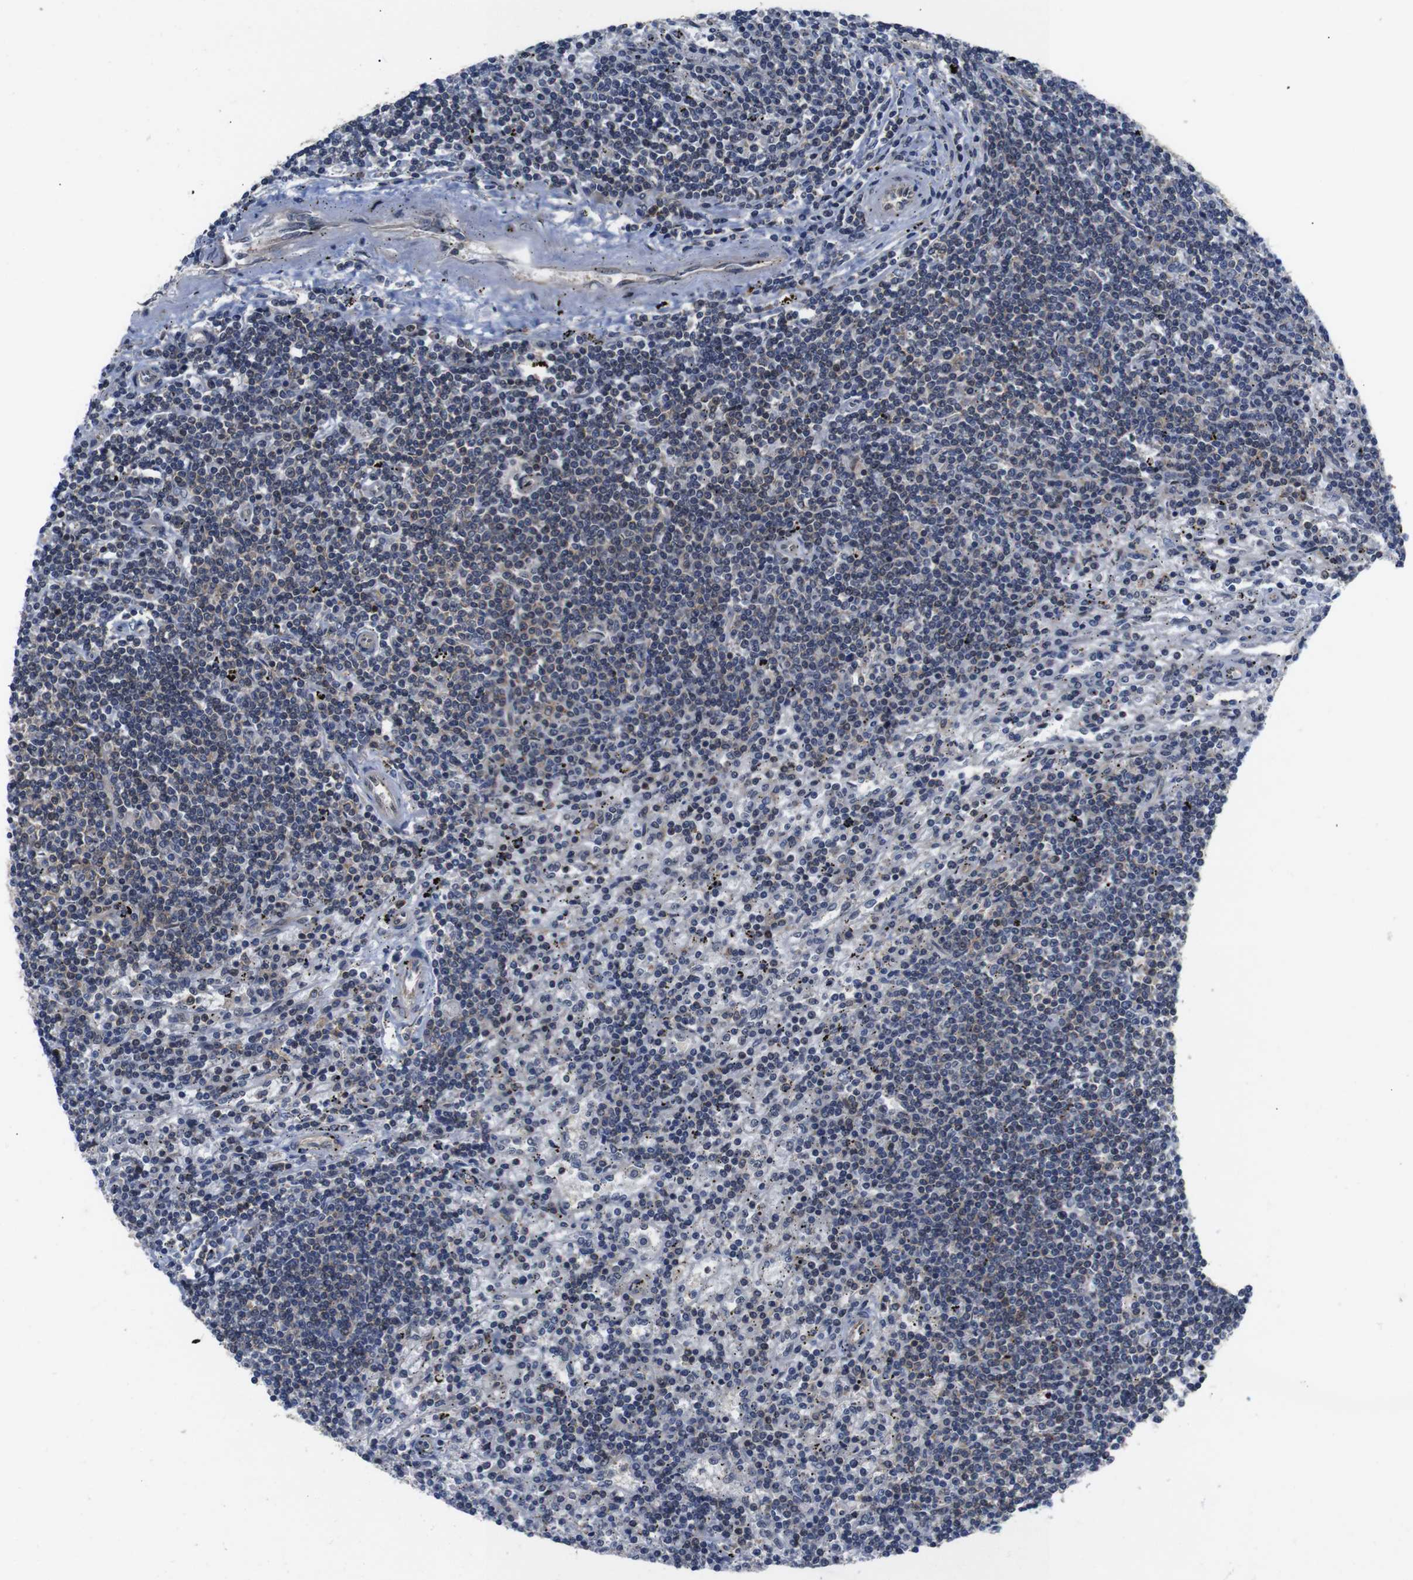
{"staining": {"intensity": "negative", "quantity": "none", "location": "none"}, "tissue": "lymphoma", "cell_type": "Tumor cells", "image_type": "cancer", "snomed": [{"axis": "morphology", "description": "Malignant lymphoma, non-Hodgkin's type, Low grade"}, {"axis": "topography", "description": "Spleen"}], "caption": "Tumor cells show no significant expression in low-grade malignant lymphoma, non-Hodgkin's type. (Stains: DAB immunohistochemistry (IHC) with hematoxylin counter stain, Microscopy: brightfield microscopy at high magnification).", "gene": "BRWD3", "patient": {"sex": "male", "age": 76}}